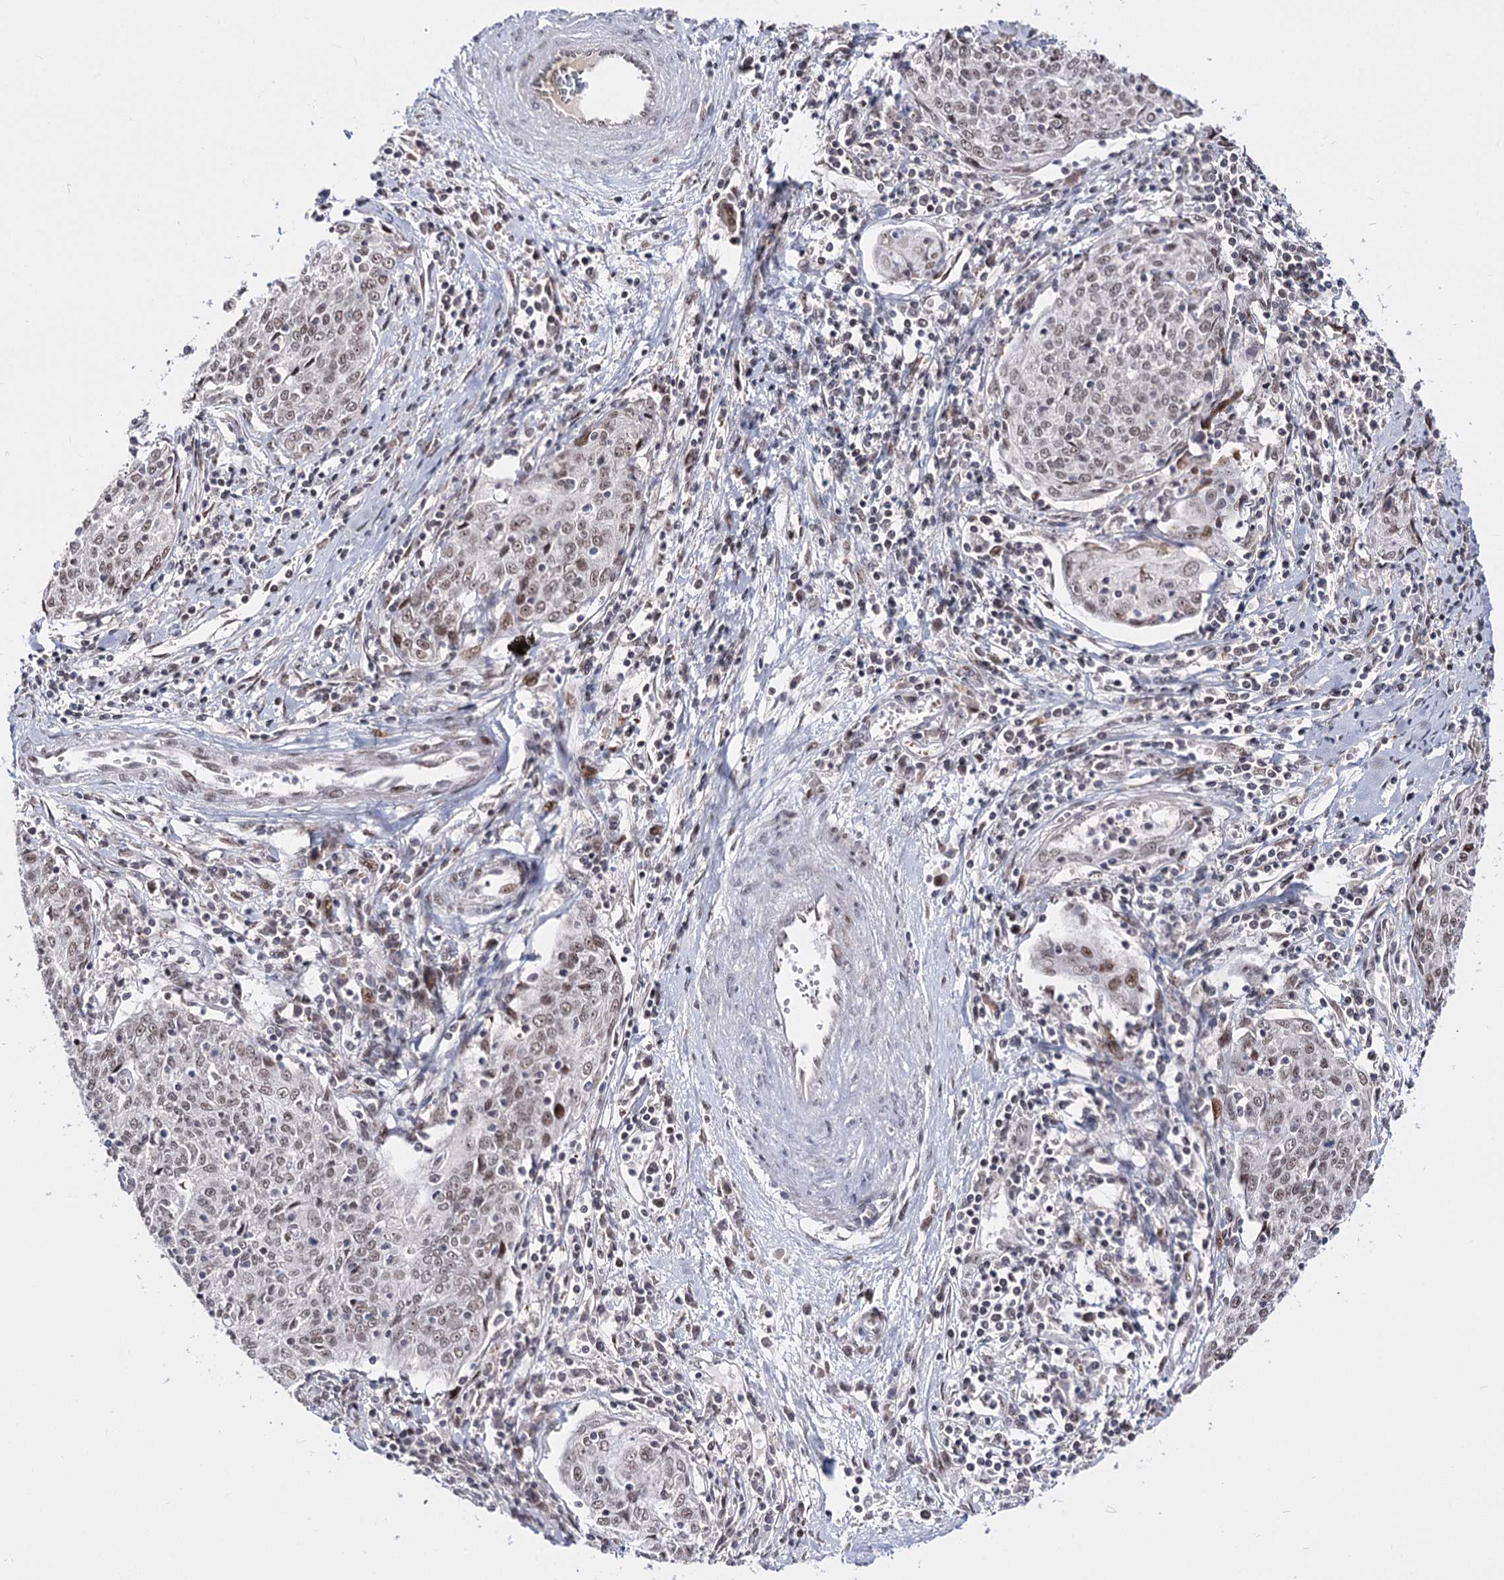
{"staining": {"intensity": "weak", "quantity": ">75%", "location": "nuclear"}, "tissue": "cervical cancer", "cell_type": "Tumor cells", "image_type": "cancer", "snomed": [{"axis": "morphology", "description": "Squamous cell carcinoma, NOS"}, {"axis": "topography", "description": "Cervix"}], "caption": "High-magnification brightfield microscopy of cervical squamous cell carcinoma stained with DAB (3,3'-diaminobenzidine) (brown) and counterstained with hematoxylin (blue). tumor cells exhibit weak nuclear expression is present in about>75% of cells. (DAB IHC, brown staining for protein, blue staining for nuclei).", "gene": "STOX1", "patient": {"sex": "female", "age": 48}}